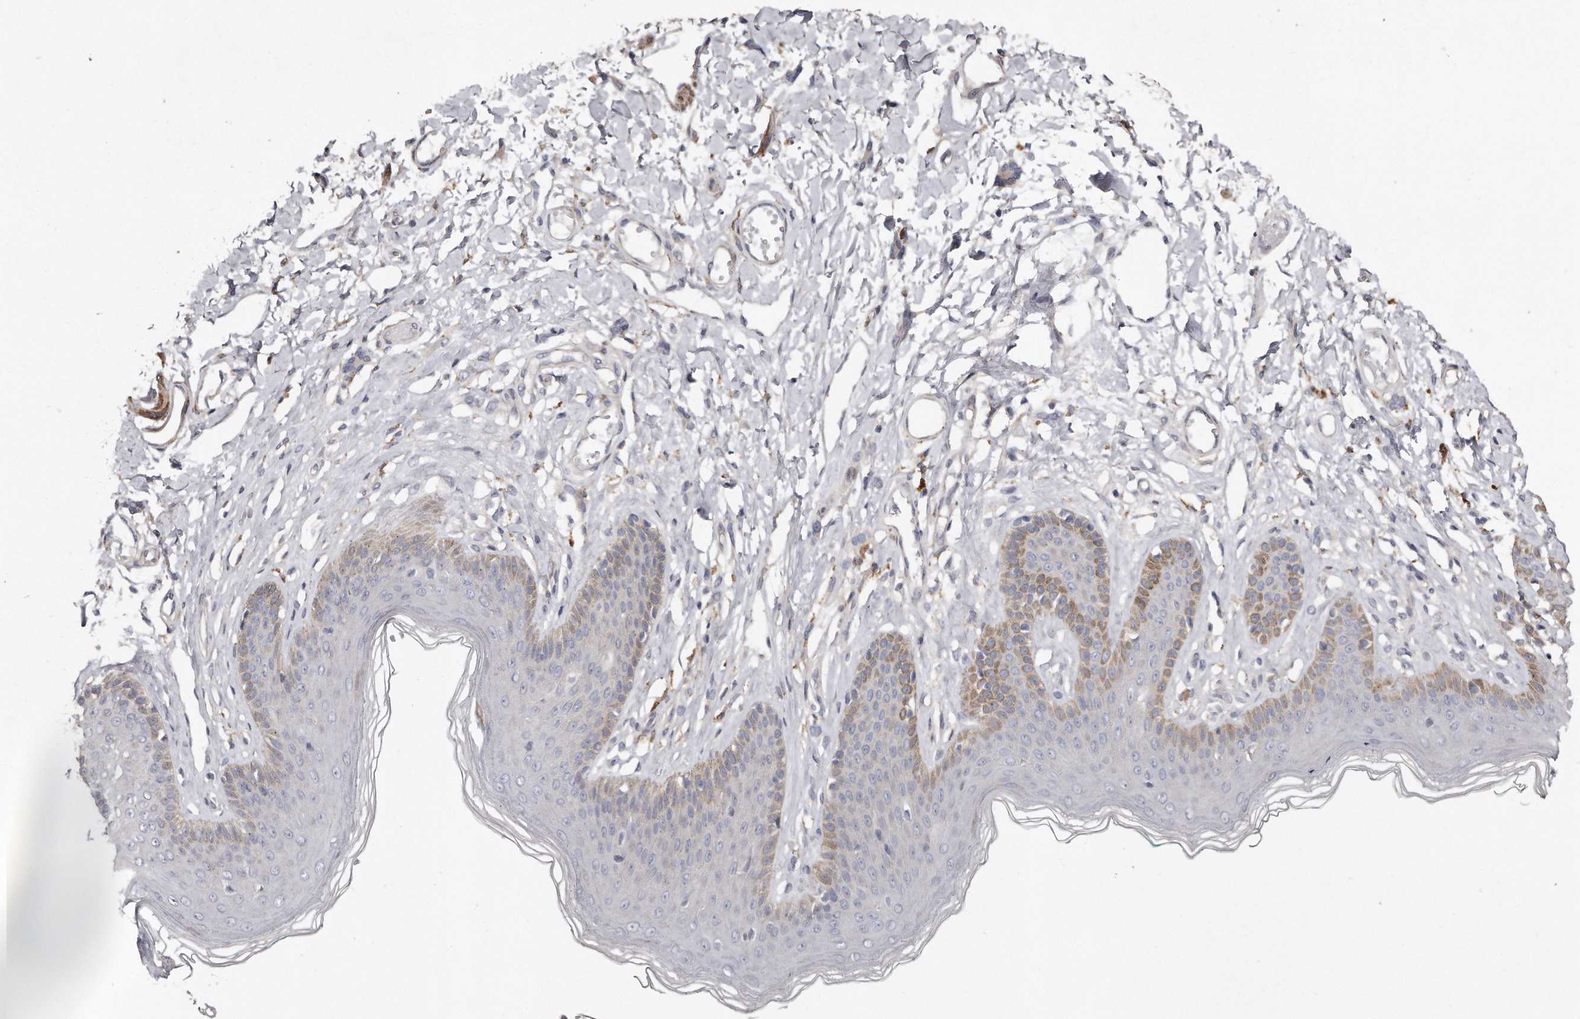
{"staining": {"intensity": "moderate", "quantity": "<25%", "location": "cytoplasmic/membranous"}, "tissue": "skin", "cell_type": "Epidermal cells", "image_type": "normal", "snomed": [{"axis": "morphology", "description": "Normal tissue, NOS"}, {"axis": "morphology", "description": "Squamous cell carcinoma, NOS"}, {"axis": "topography", "description": "Vulva"}], "caption": "This image displays unremarkable skin stained with IHC to label a protein in brown. The cytoplasmic/membranous of epidermal cells show moderate positivity for the protein. Nuclei are counter-stained blue.", "gene": "LMOD1", "patient": {"sex": "female", "age": 85}}